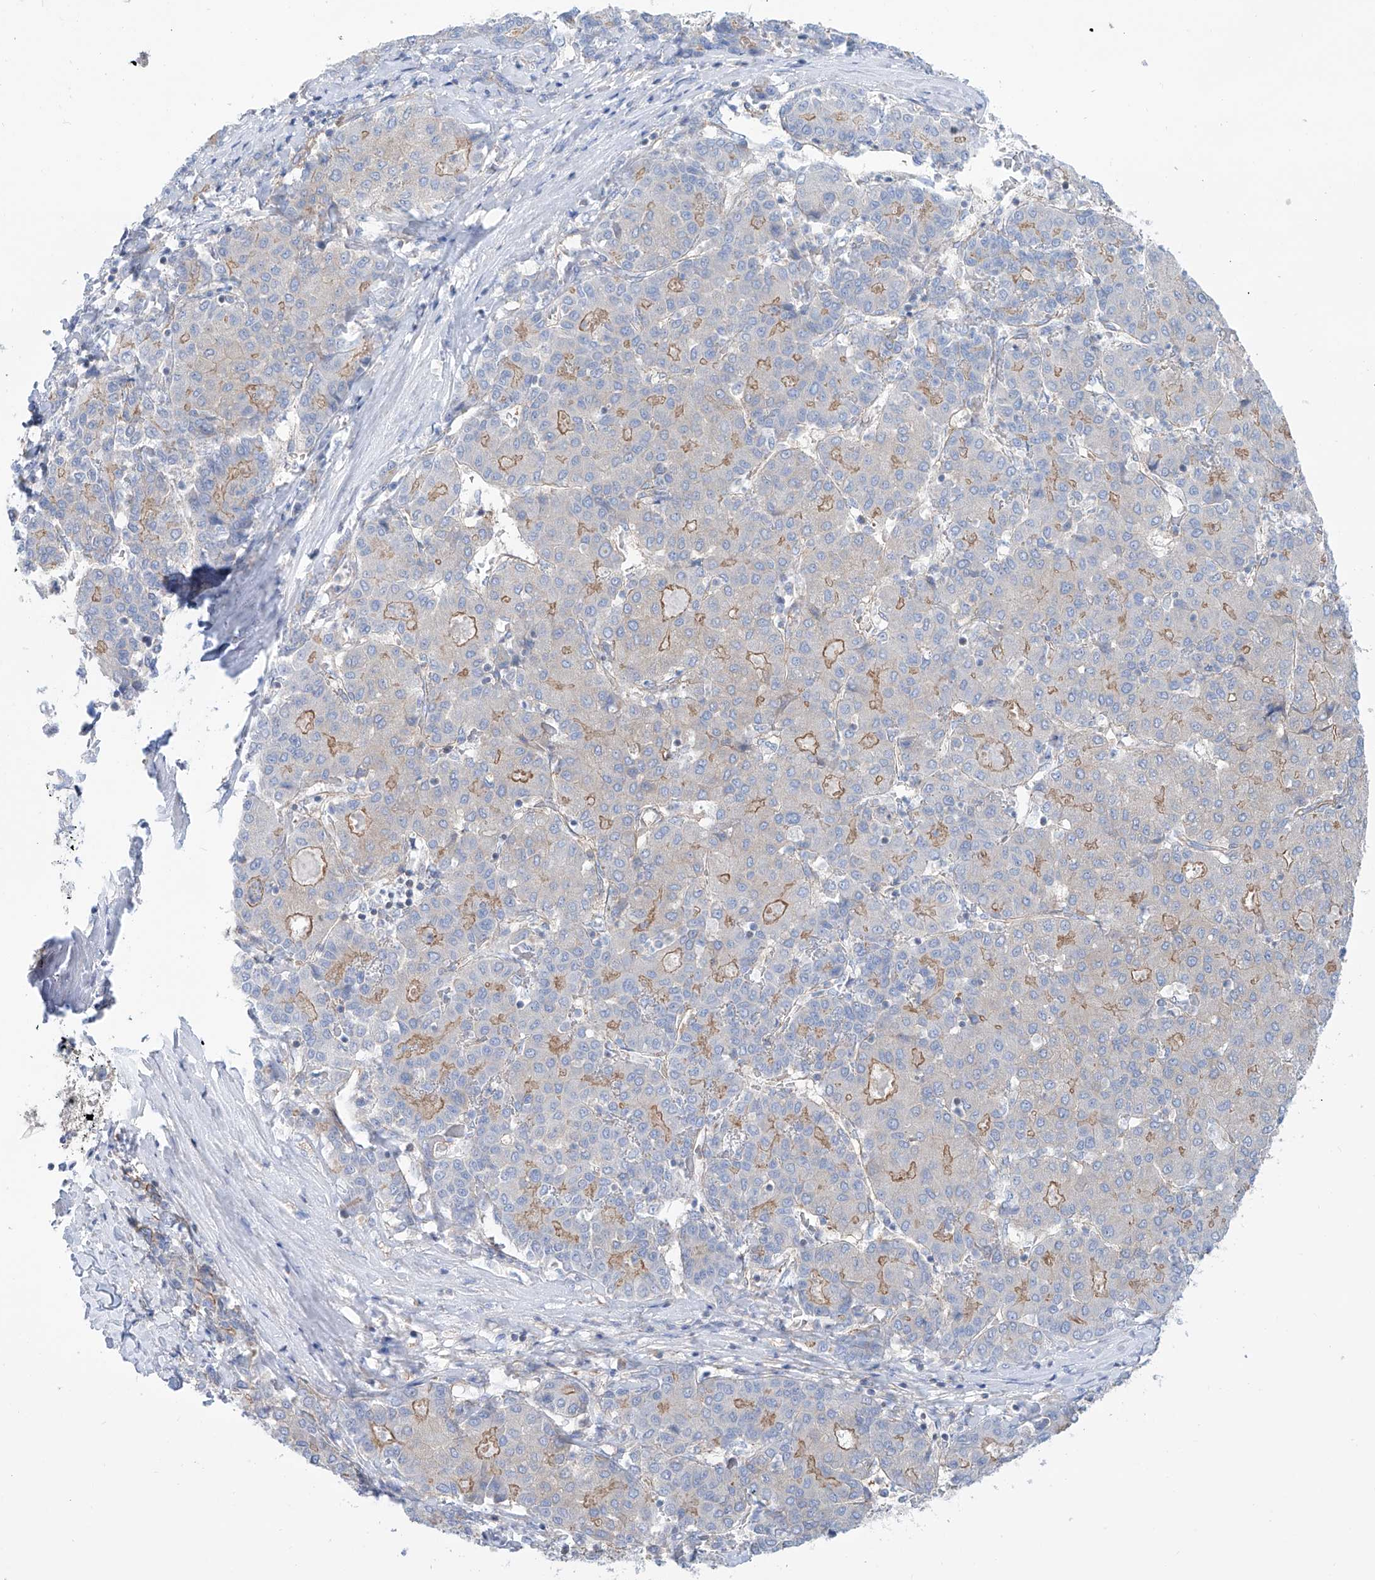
{"staining": {"intensity": "moderate", "quantity": "25%-75%", "location": "cytoplasmic/membranous"}, "tissue": "liver cancer", "cell_type": "Tumor cells", "image_type": "cancer", "snomed": [{"axis": "morphology", "description": "Carcinoma, Hepatocellular, NOS"}, {"axis": "topography", "description": "Liver"}], "caption": "The histopathology image demonstrates immunohistochemical staining of hepatocellular carcinoma (liver). There is moderate cytoplasmic/membranous expression is present in about 25%-75% of tumor cells. (IHC, brightfield microscopy, high magnification).", "gene": "TMEM209", "patient": {"sex": "male", "age": 65}}